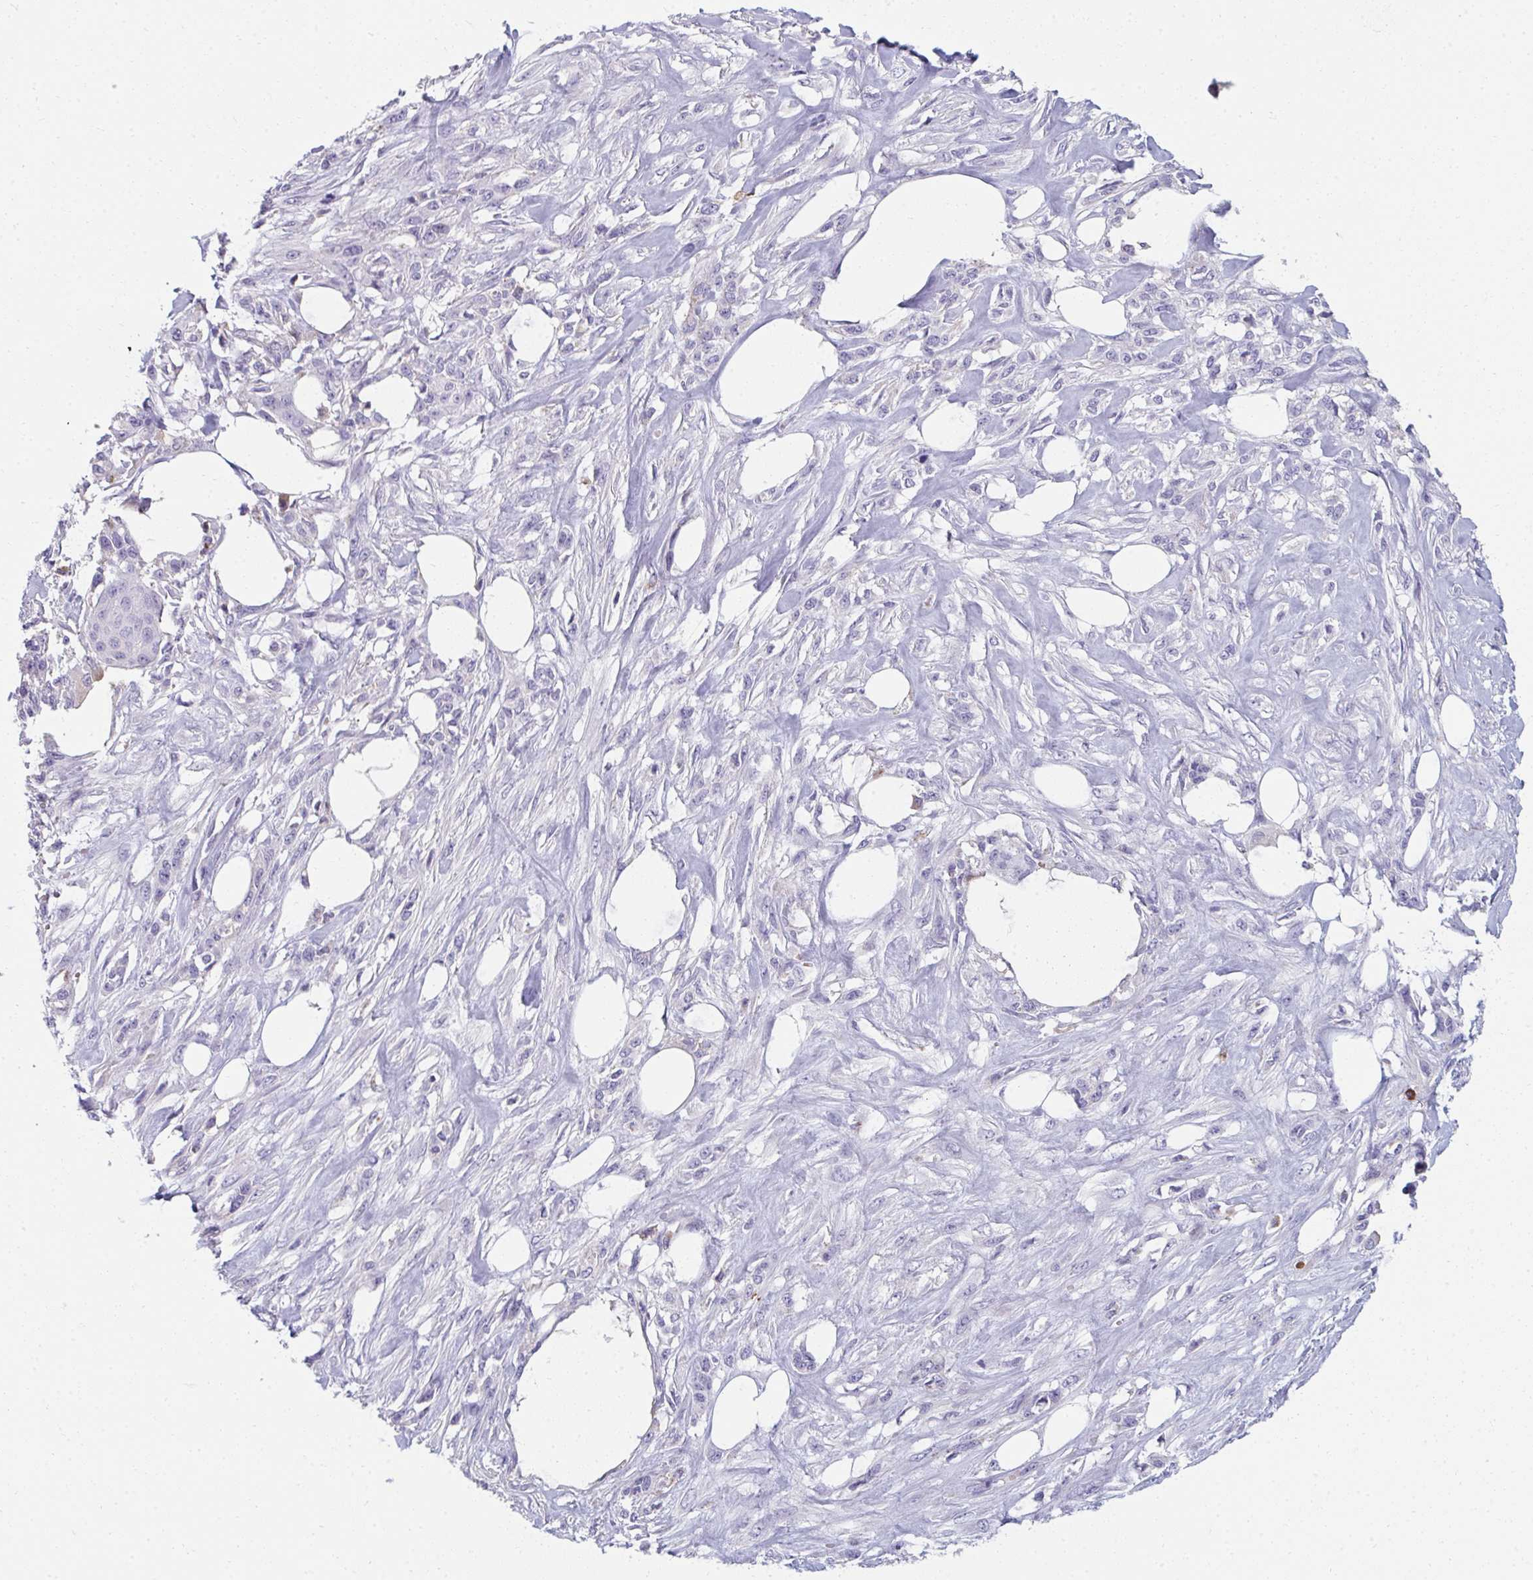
{"staining": {"intensity": "negative", "quantity": "none", "location": "none"}, "tissue": "skin cancer", "cell_type": "Tumor cells", "image_type": "cancer", "snomed": [{"axis": "morphology", "description": "Squamous cell carcinoma, NOS"}, {"axis": "topography", "description": "Skin"}], "caption": "Tumor cells are negative for protein expression in human skin cancer.", "gene": "EIF1AD", "patient": {"sex": "female", "age": 59}}